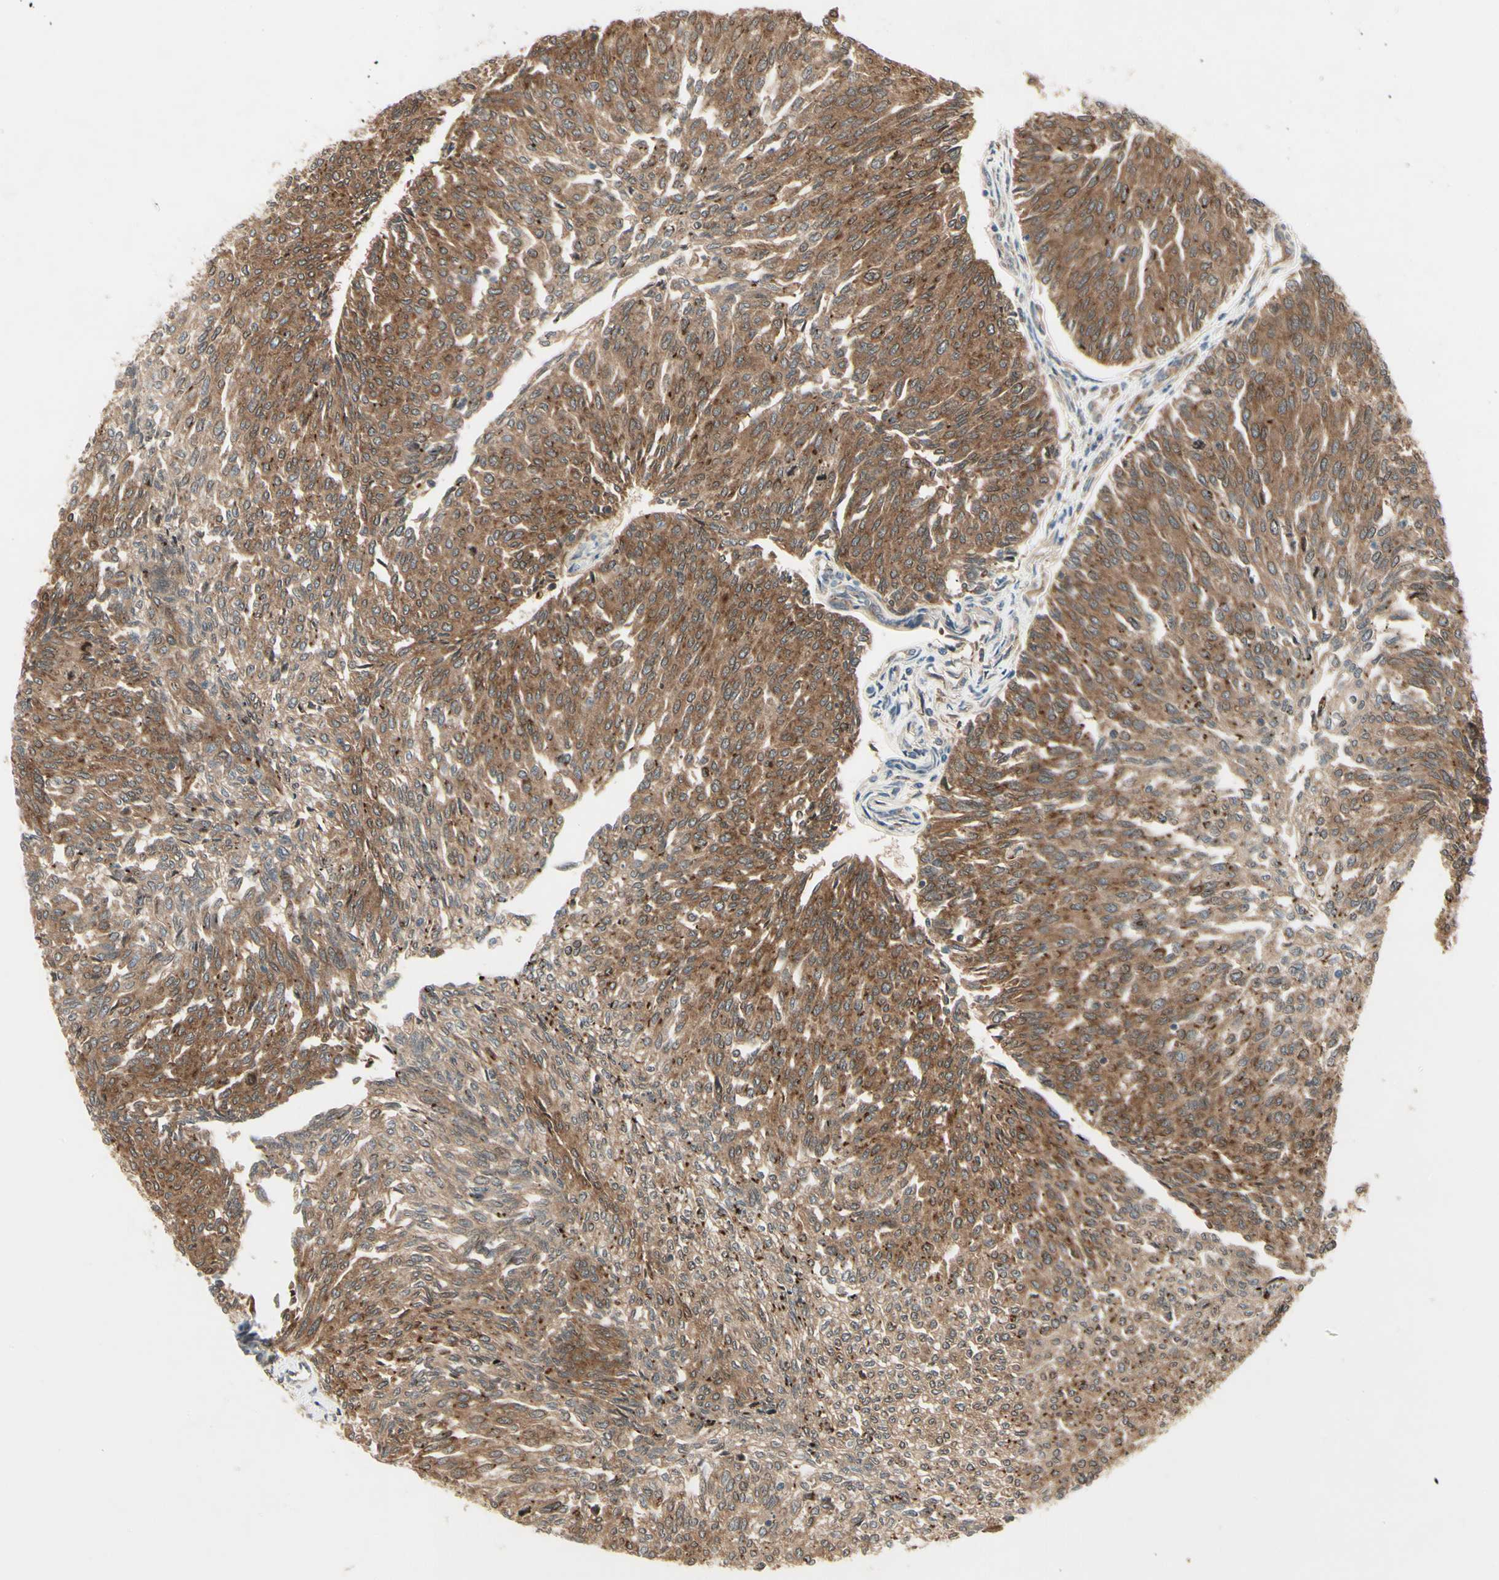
{"staining": {"intensity": "moderate", "quantity": ">75%", "location": "cytoplasmic/membranous"}, "tissue": "urothelial cancer", "cell_type": "Tumor cells", "image_type": "cancer", "snomed": [{"axis": "morphology", "description": "Urothelial carcinoma, Low grade"}, {"axis": "topography", "description": "Urinary bladder"}], "caption": "This is a micrograph of immunohistochemistry (IHC) staining of urothelial cancer, which shows moderate expression in the cytoplasmic/membranous of tumor cells.", "gene": "NME1-NME2", "patient": {"sex": "female", "age": 79}}